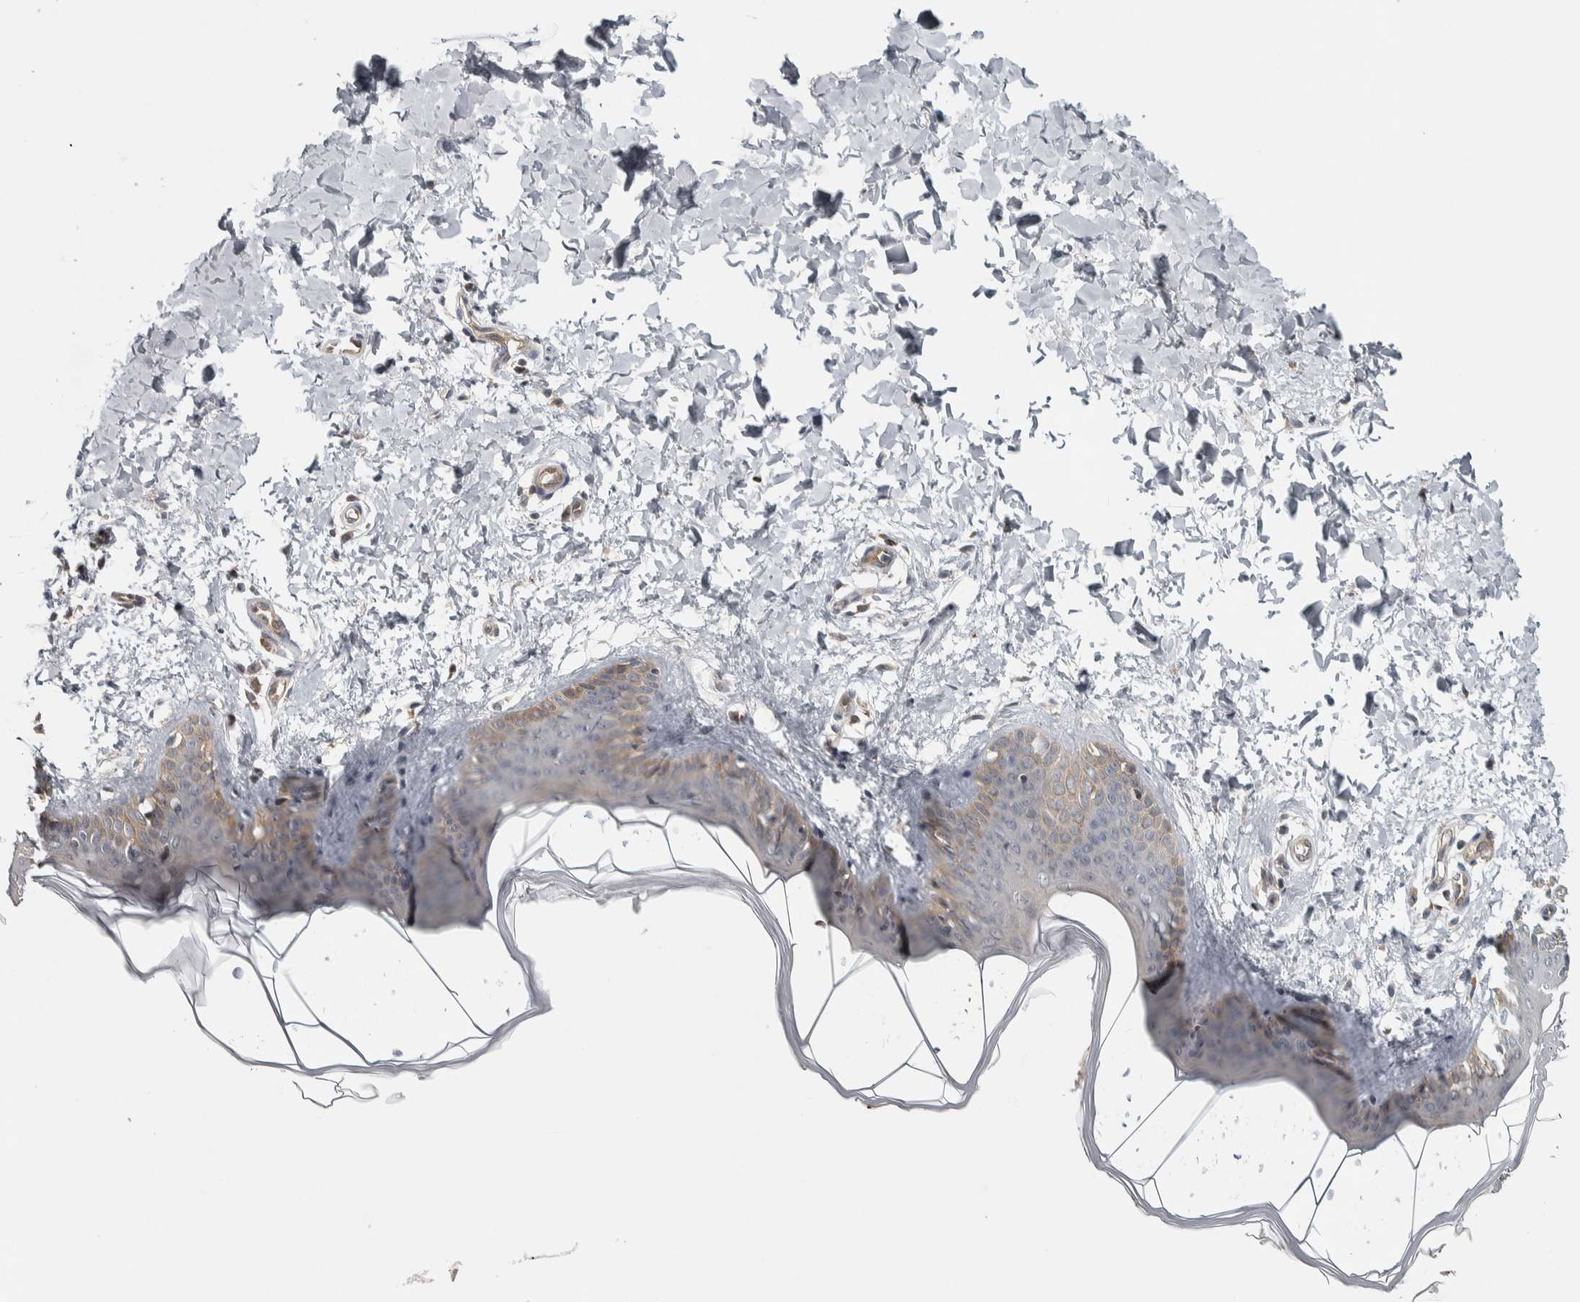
{"staining": {"intensity": "moderate", "quantity": ">75%", "location": "cytoplasmic/membranous"}, "tissue": "skin", "cell_type": "Fibroblasts", "image_type": "normal", "snomed": [{"axis": "morphology", "description": "Normal tissue, NOS"}, {"axis": "topography", "description": "Skin"}], "caption": "The immunohistochemical stain shows moderate cytoplasmic/membranous staining in fibroblasts of normal skin.", "gene": "TBC1D31", "patient": {"sex": "female", "age": 17}}